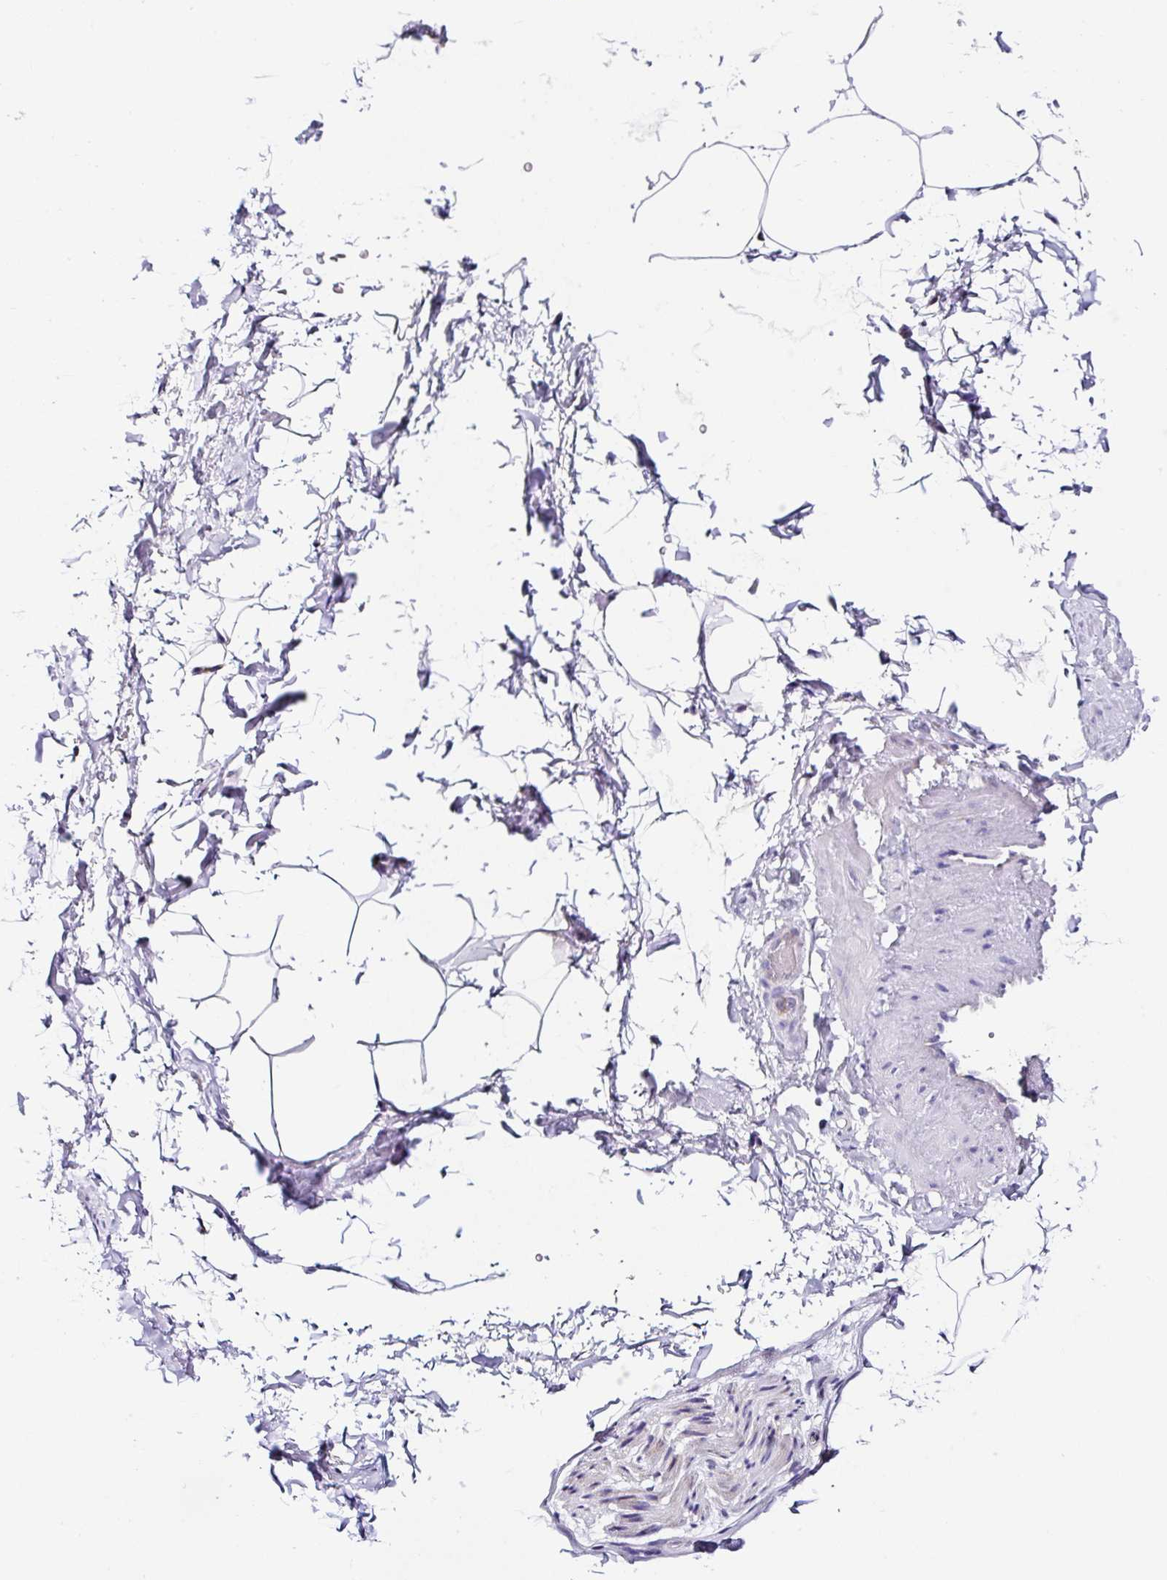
{"staining": {"intensity": "negative", "quantity": "none", "location": "none"}, "tissue": "adipose tissue", "cell_type": "Adipocytes", "image_type": "normal", "snomed": [{"axis": "morphology", "description": "Normal tissue, NOS"}, {"axis": "topography", "description": "Vascular tissue"}, {"axis": "topography", "description": "Peripheral nerve tissue"}], "caption": "Adipose tissue was stained to show a protein in brown. There is no significant positivity in adipocytes. Brightfield microscopy of IHC stained with DAB (3,3'-diaminobenzidine) (brown) and hematoxylin (blue), captured at high magnification.", "gene": "TMPRSS11E", "patient": {"sex": "male", "age": 41}}